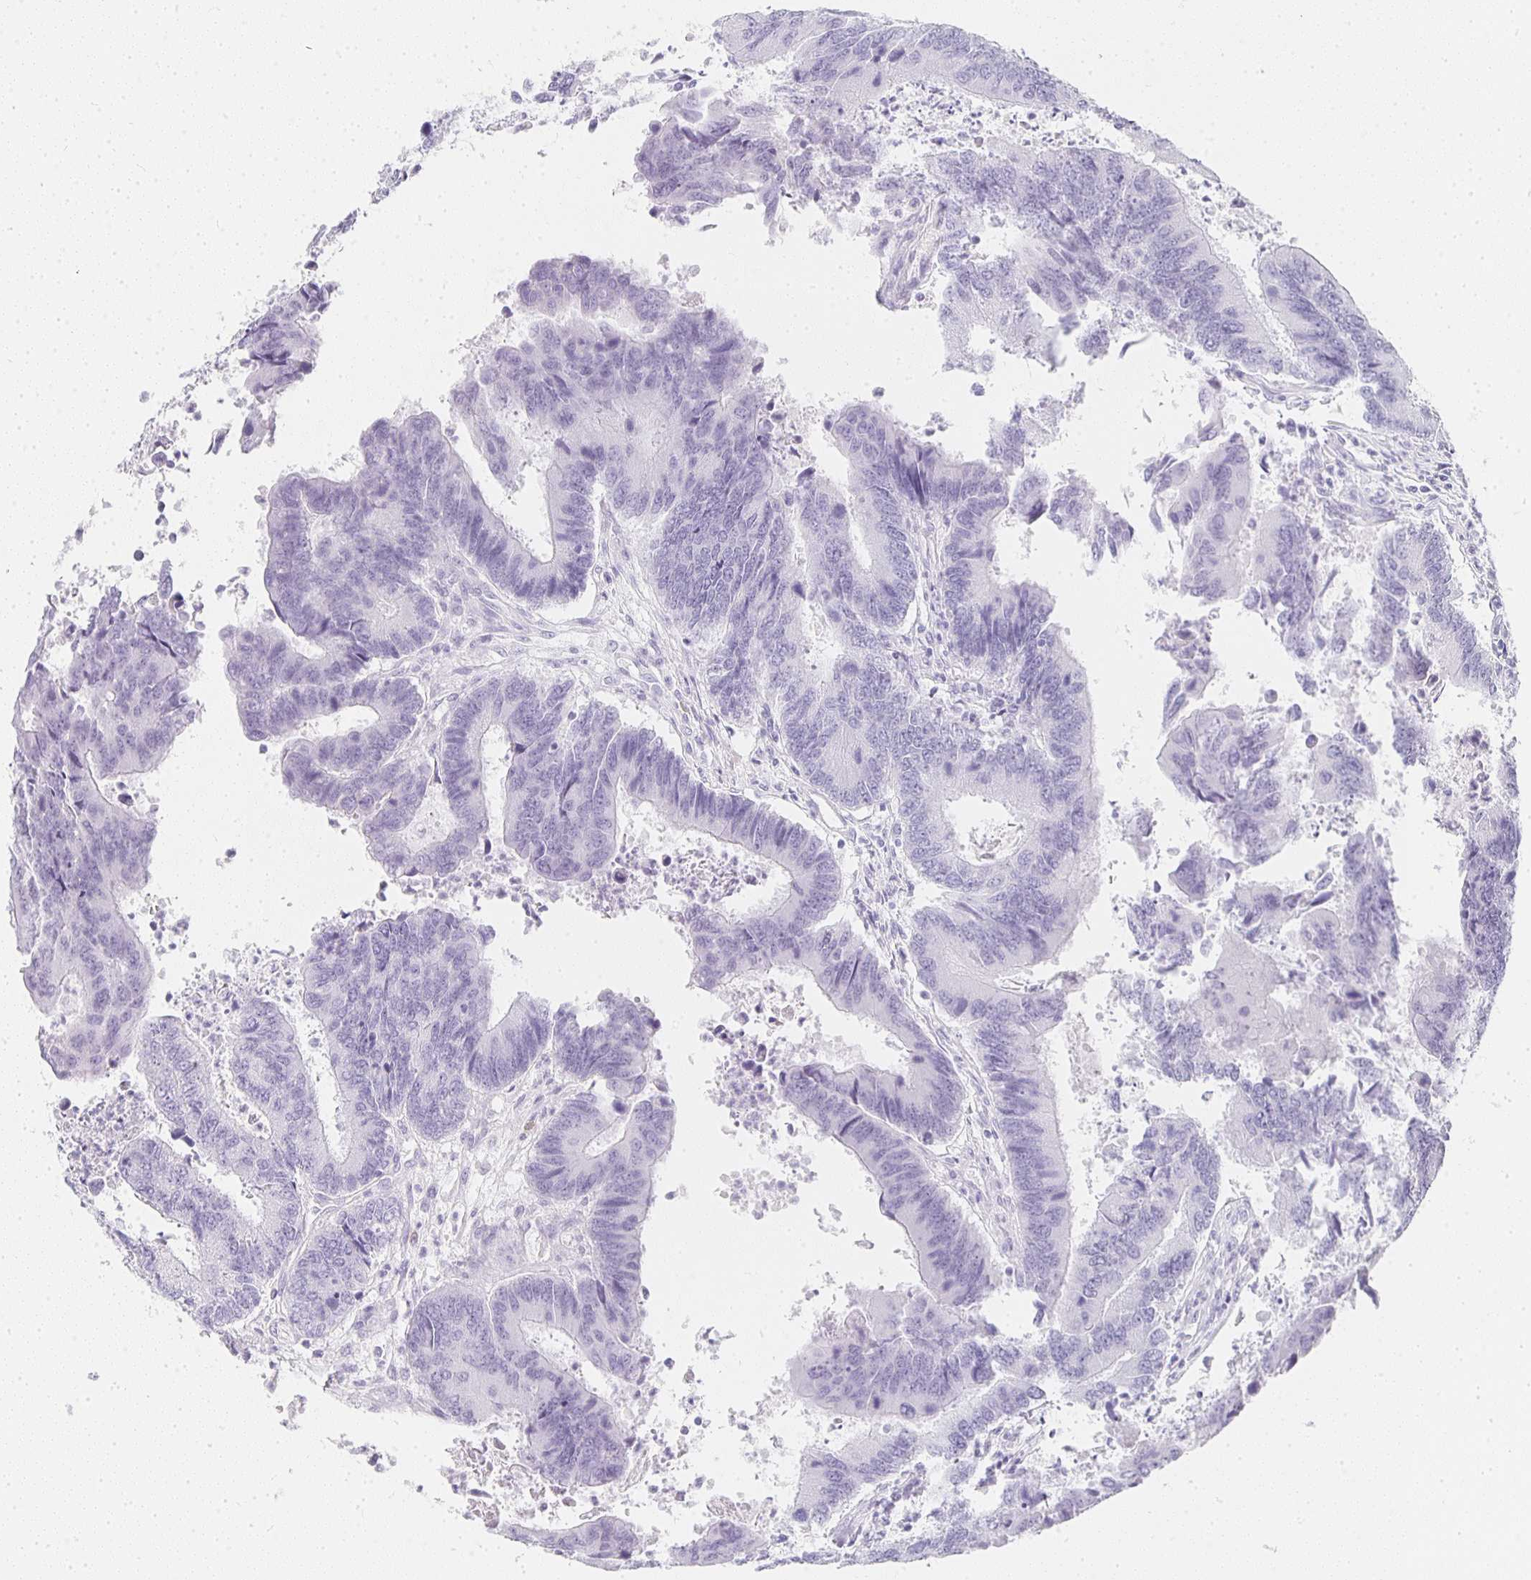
{"staining": {"intensity": "negative", "quantity": "none", "location": "none"}, "tissue": "colorectal cancer", "cell_type": "Tumor cells", "image_type": "cancer", "snomed": [{"axis": "morphology", "description": "Adenocarcinoma, NOS"}, {"axis": "topography", "description": "Colon"}], "caption": "Immunohistochemical staining of colorectal adenocarcinoma displays no significant staining in tumor cells.", "gene": "TPSD1", "patient": {"sex": "female", "age": 67}}